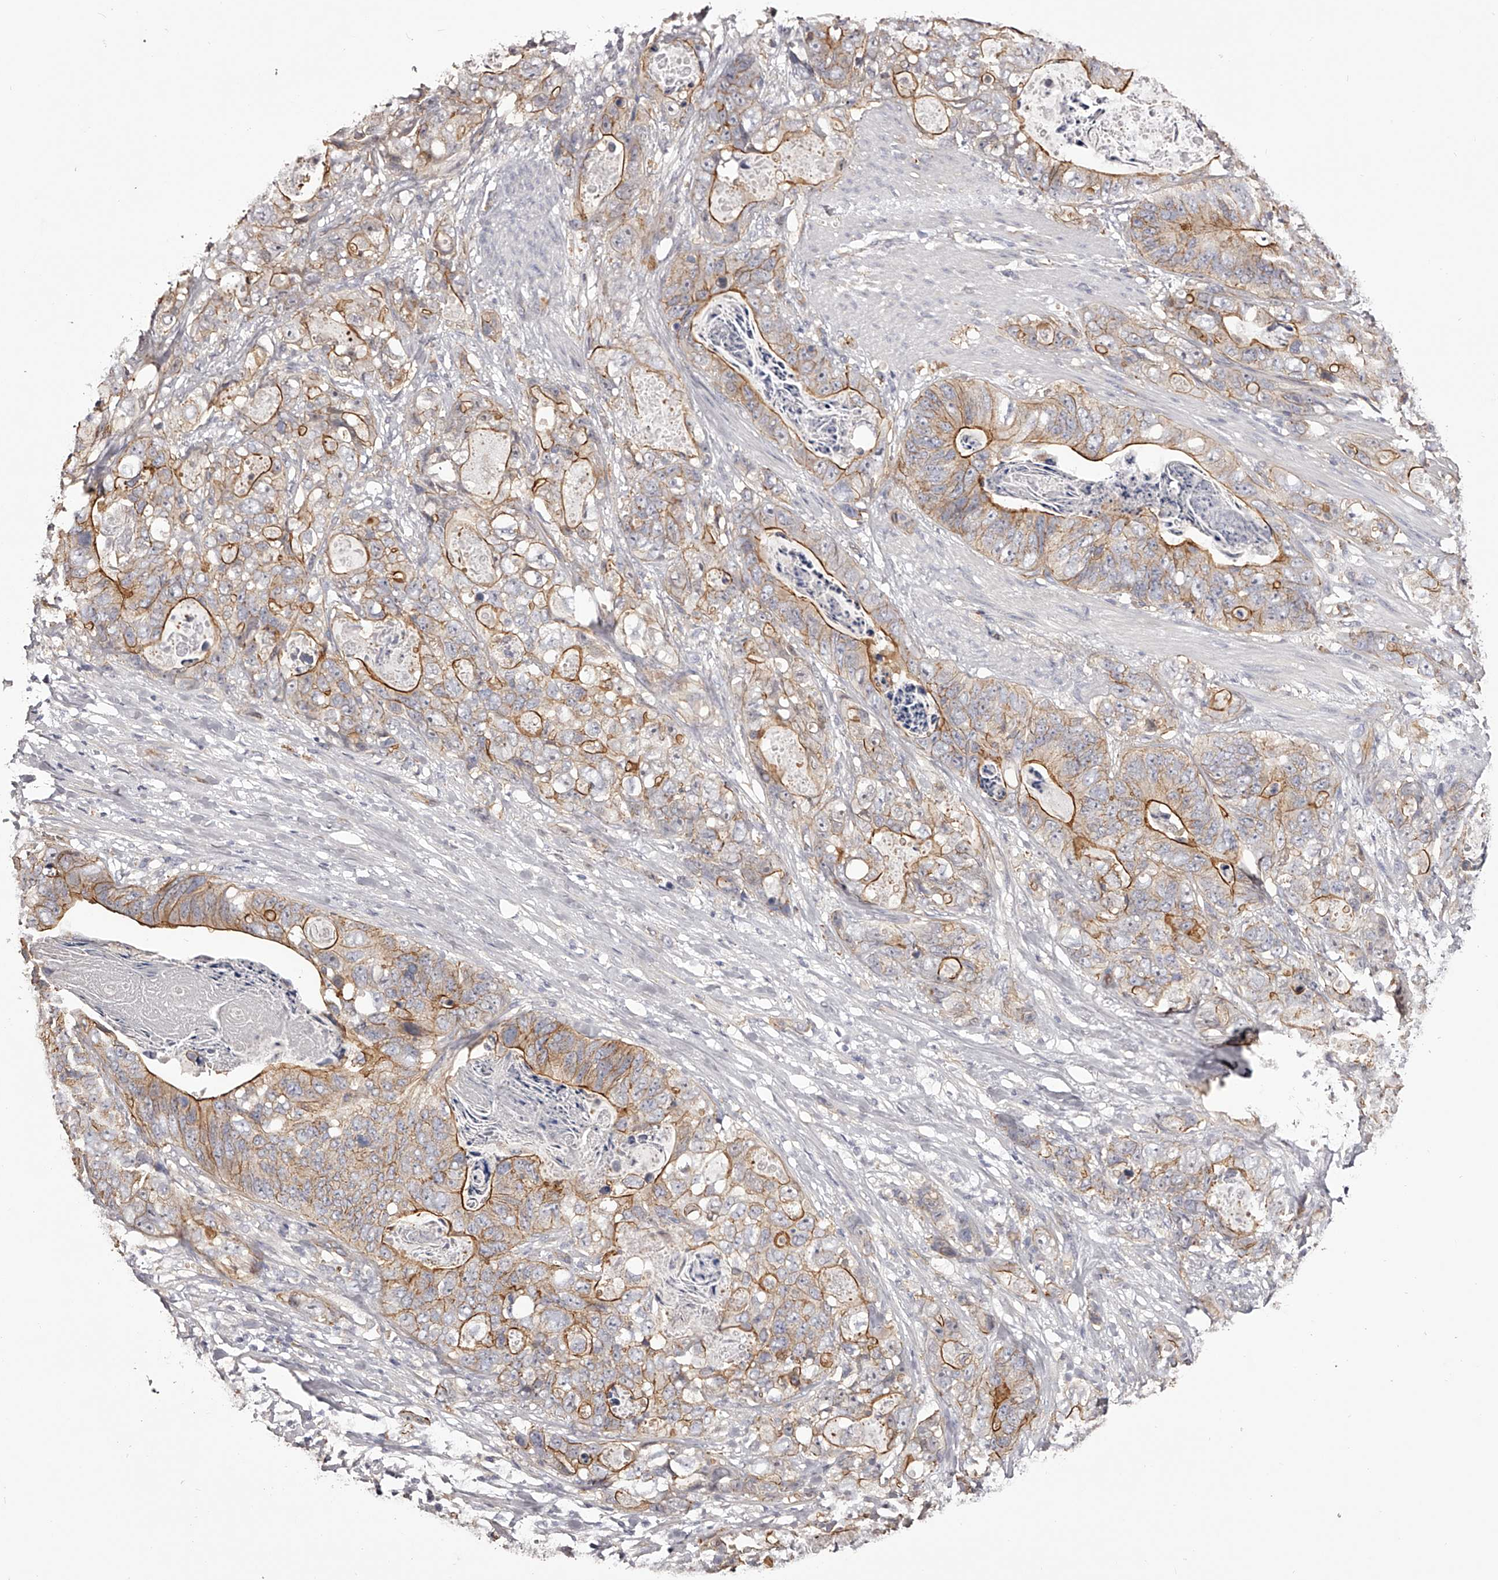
{"staining": {"intensity": "strong", "quantity": "25%-75%", "location": "cytoplasmic/membranous"}, "tissue": "stomach cancer", "cell_type": "Tumor cells", "image_type": "cancer", "snomed": [{"axis": "morphology", "description": "Normal tissue, NOS"}, {"axis": "morphology", "description": "Adenocarcinoma, NOS"}, {"axis": "topography", "description": "Stomach"}], "caption": "Immunohistochemistry (IHC) (DAB) staining of human stomach adenocarcinoma reveals strong cytoplasmic/membranous protein staining in about 25%-75% of tumor cells.", "gene": "LTV1", "patient": {"sex": "female", "age": 89}}